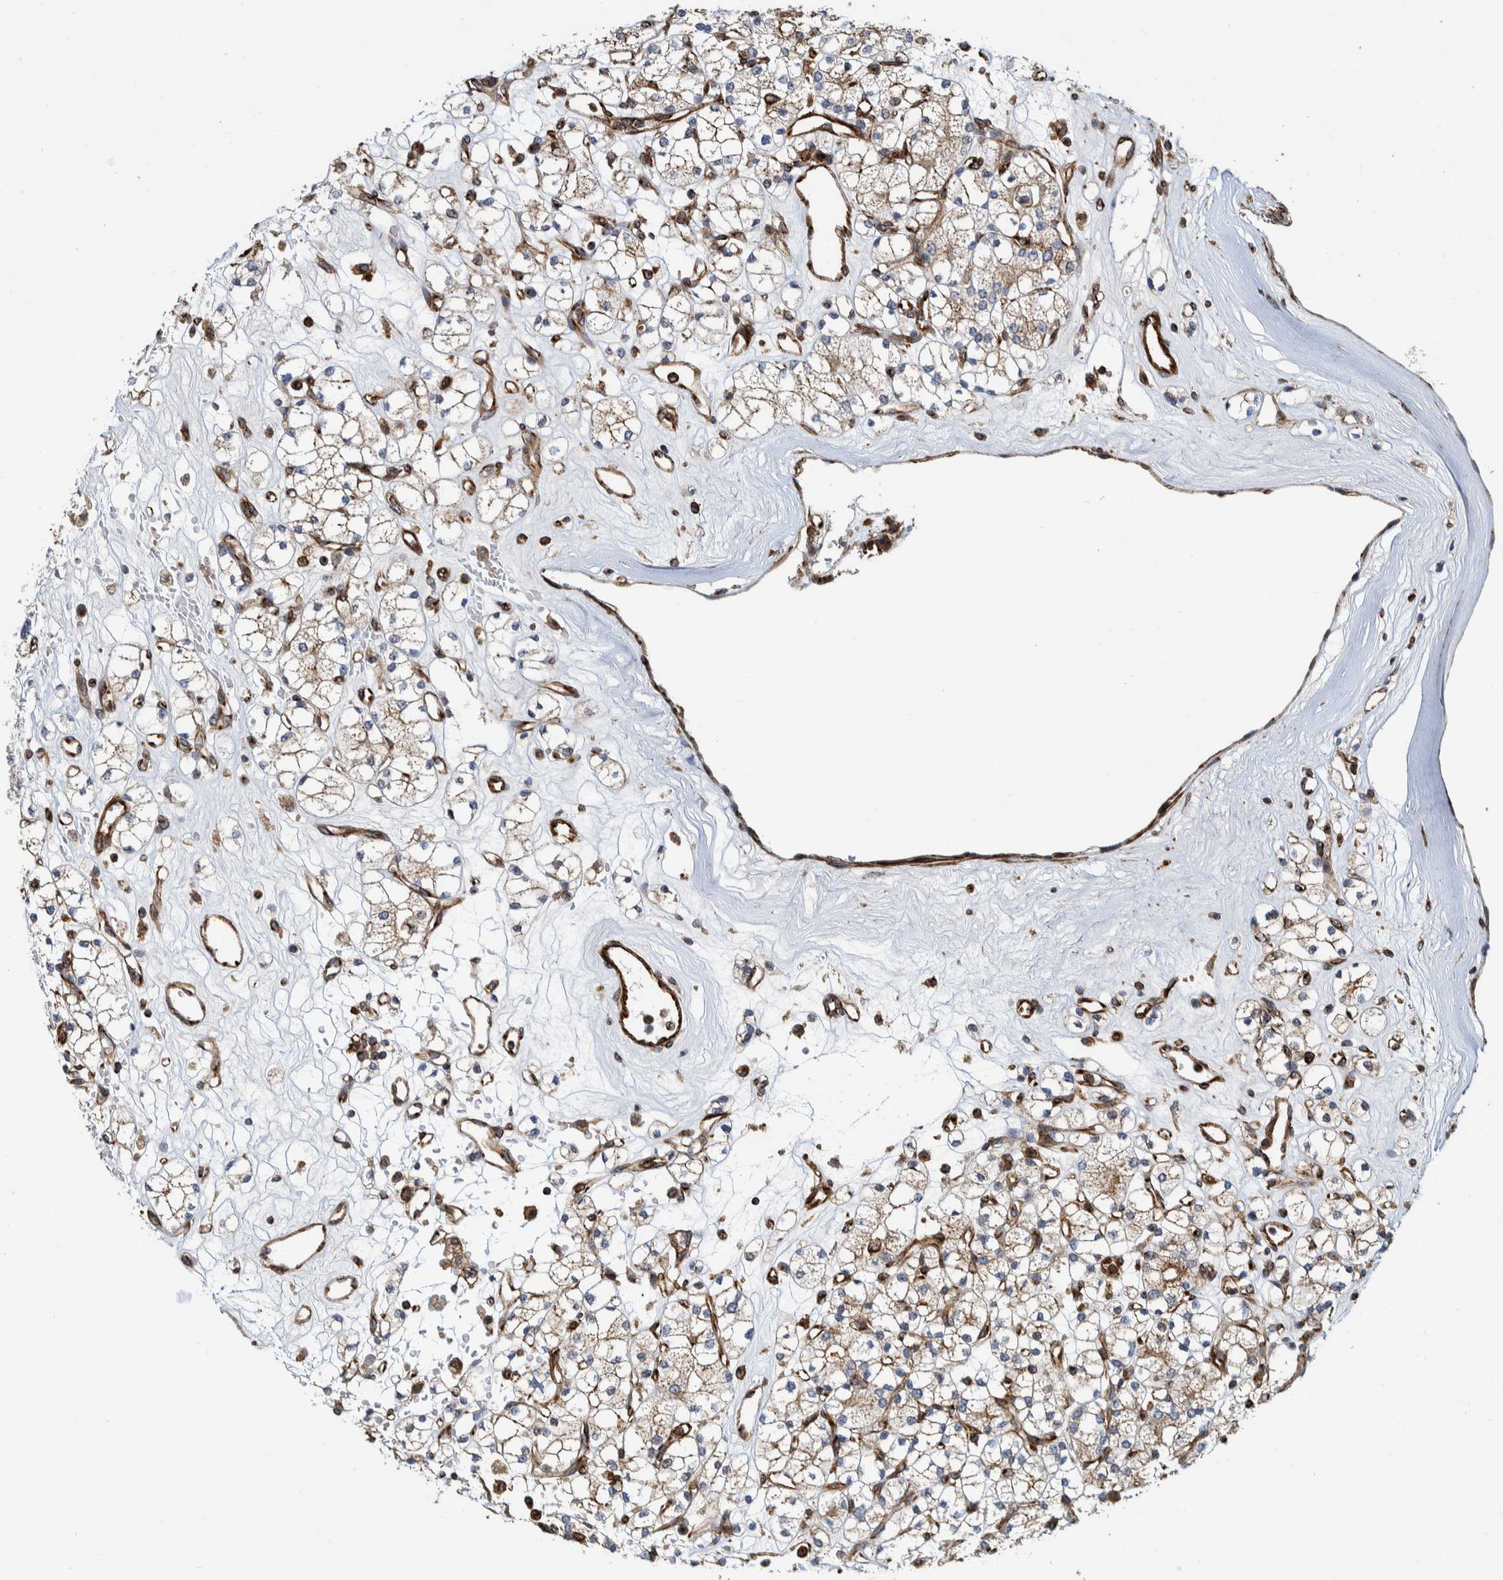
{"staining": {"intensity": "moderate", "quantity": ">75%", "location": "cytoplasmic/membranous"}, "tissue": "renal cancer", "cell_type": "Tumor cells", "image_type": "cancer", "snomed": [{"axis": "morphology", "description": "Adenocarcinoma, NOS"}, {"axis": "topography", "description": "Kidney"}], "caption": "The photomicrograph displays immunohistochemical staining of renal cancer. There is moderate cytoplasmic/membranous positivity is seen in approximately >75% of tumor cells. (IHC, brightfield microscopy, high magnification).", "gene": "CCDC57", "patient": {"sex": "male", "age": 77}}